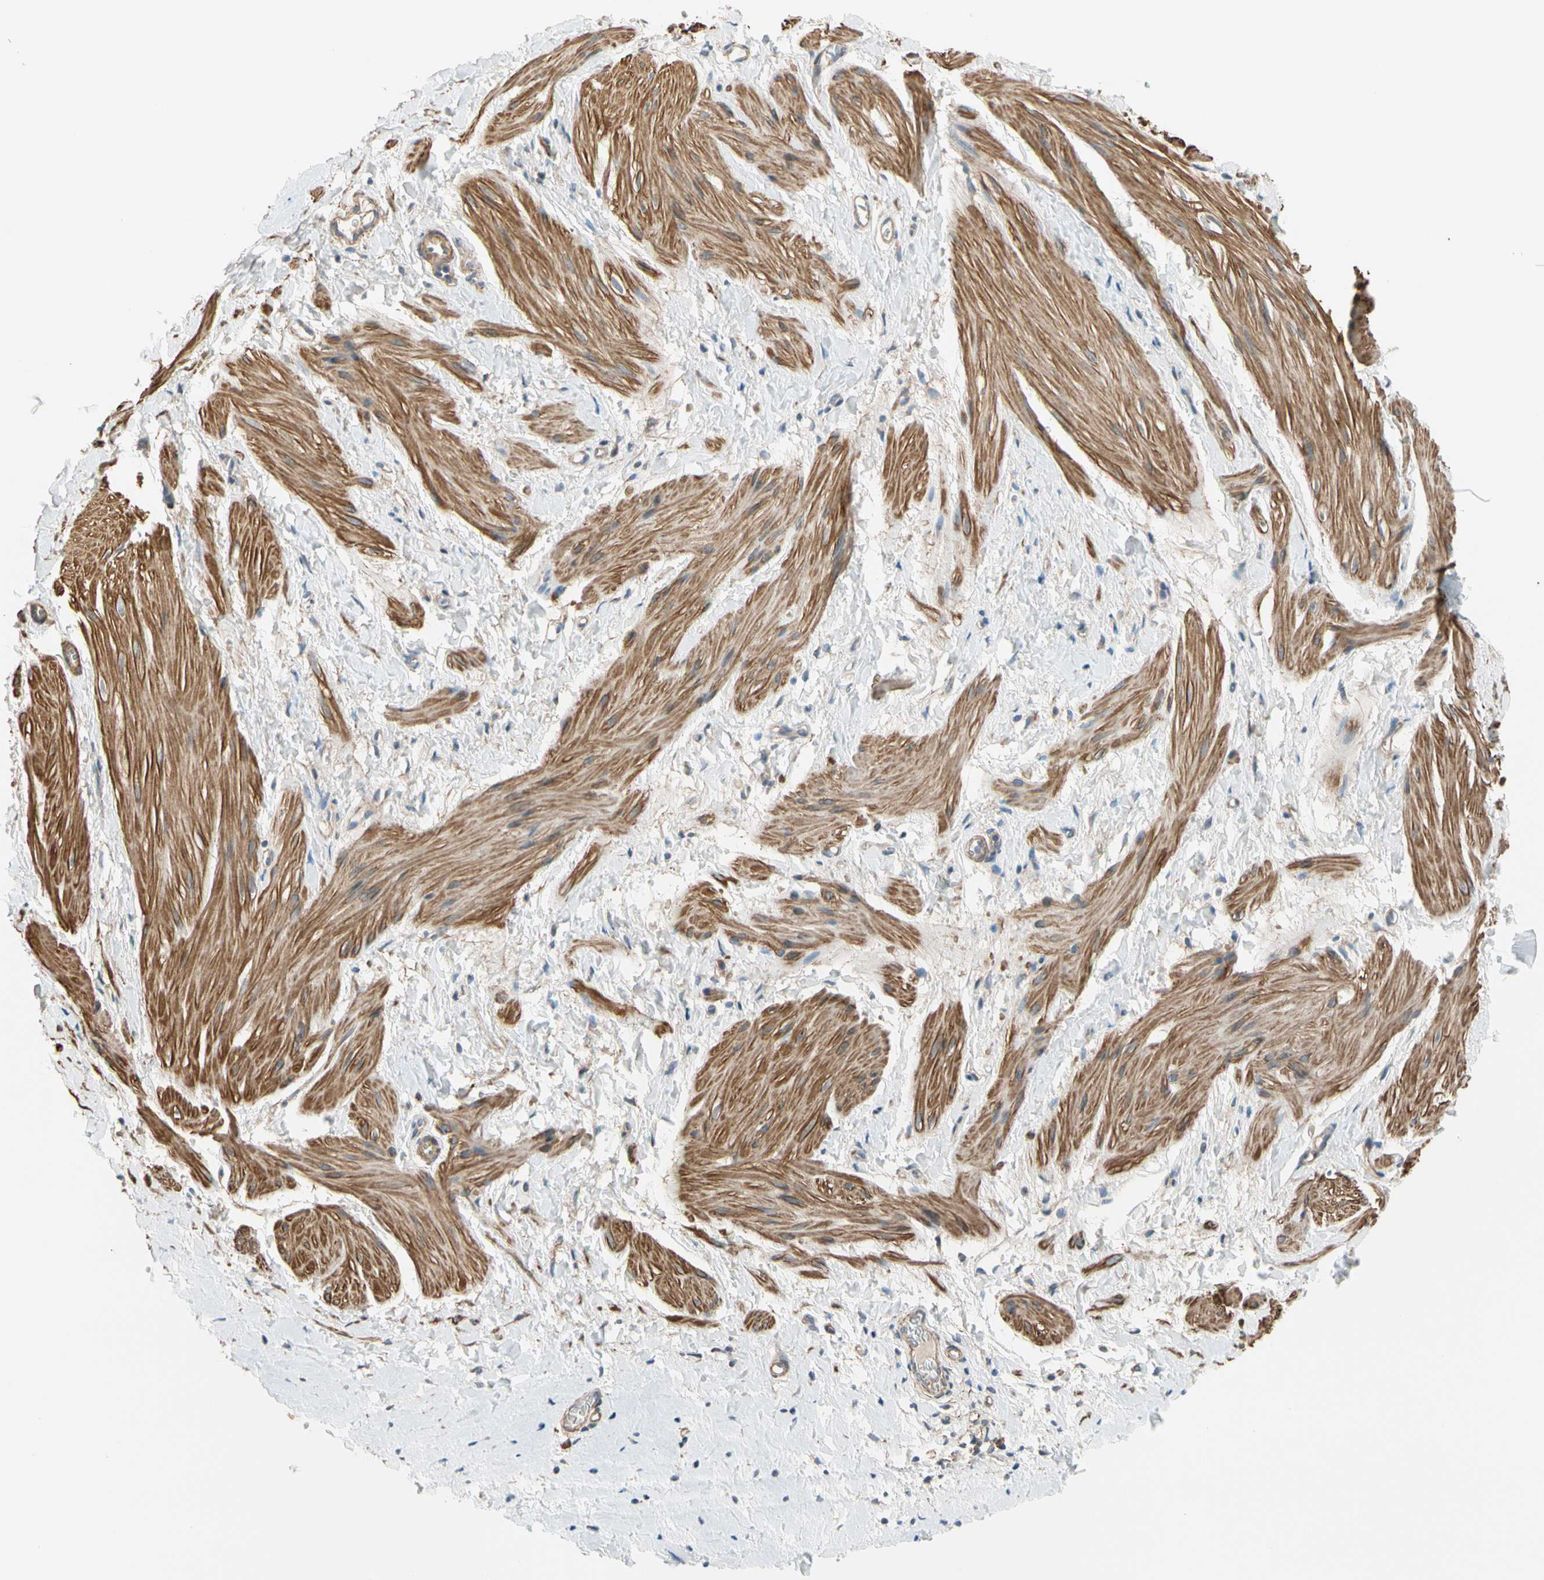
{"staining": {"intensity": "strong", "quantity": ">75%", "location": "cytoplasmic/membranous"}, "tissue": "smooth muscle", "cell_type": "Smooth muscle cells", "image_type": "normal", "snomed": [{"axis": "morphology", "description": "Normal tissue, NOS"}, {"axis": "topography", "description": "Smooth muscle"}], "caption": "Approximately >75% of smooth muscle cells in benign human smooth muscle exhibit strong cytoplasmic/membranous protein positivity as visualized by brown immunohistochemical staining.", "gene": "LIMK2", "patient": {"sex": "male", "age": 16}}